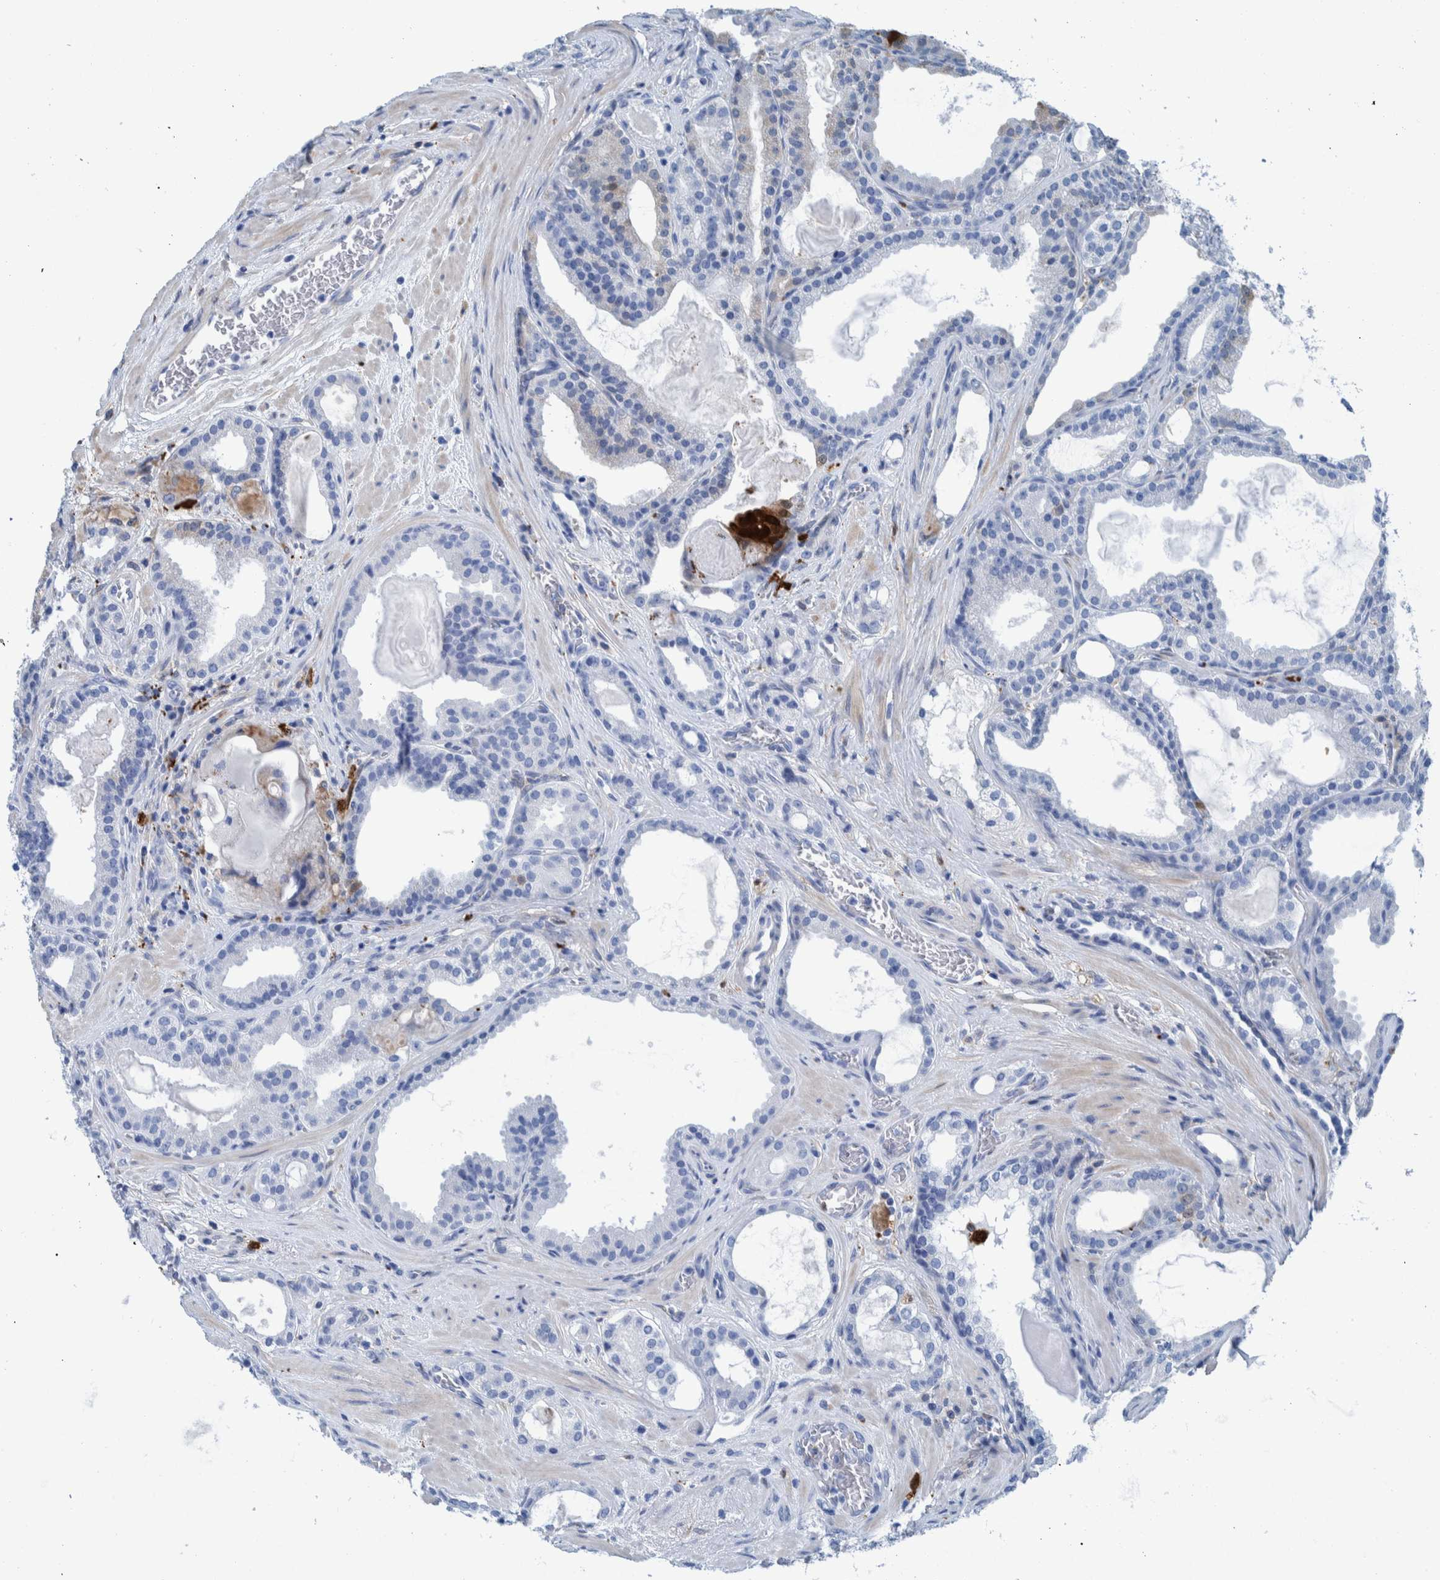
{"staining": {"intensity": "negative", "quantity": "none", "location": "none"}, "tissue": "prostate cancer", "cell_type": "Tumor cells", "image_type": "cancer", "snomed": [{"axis": "morphology", "description": "Adenocarcinoma, High grade"}, {"axis": "topography", "description": "Prostate"}], "caption": "This micrograph is of prostate cancer (high-grade adenocarcinoma) stained with immunohistochemistry (IHC) to label a protein in brown with the nuclei are counter-stained blue. There is no expression in tumor cells.", "gene": "IDO1", "patient": {"sex": "male", "age": 60}}